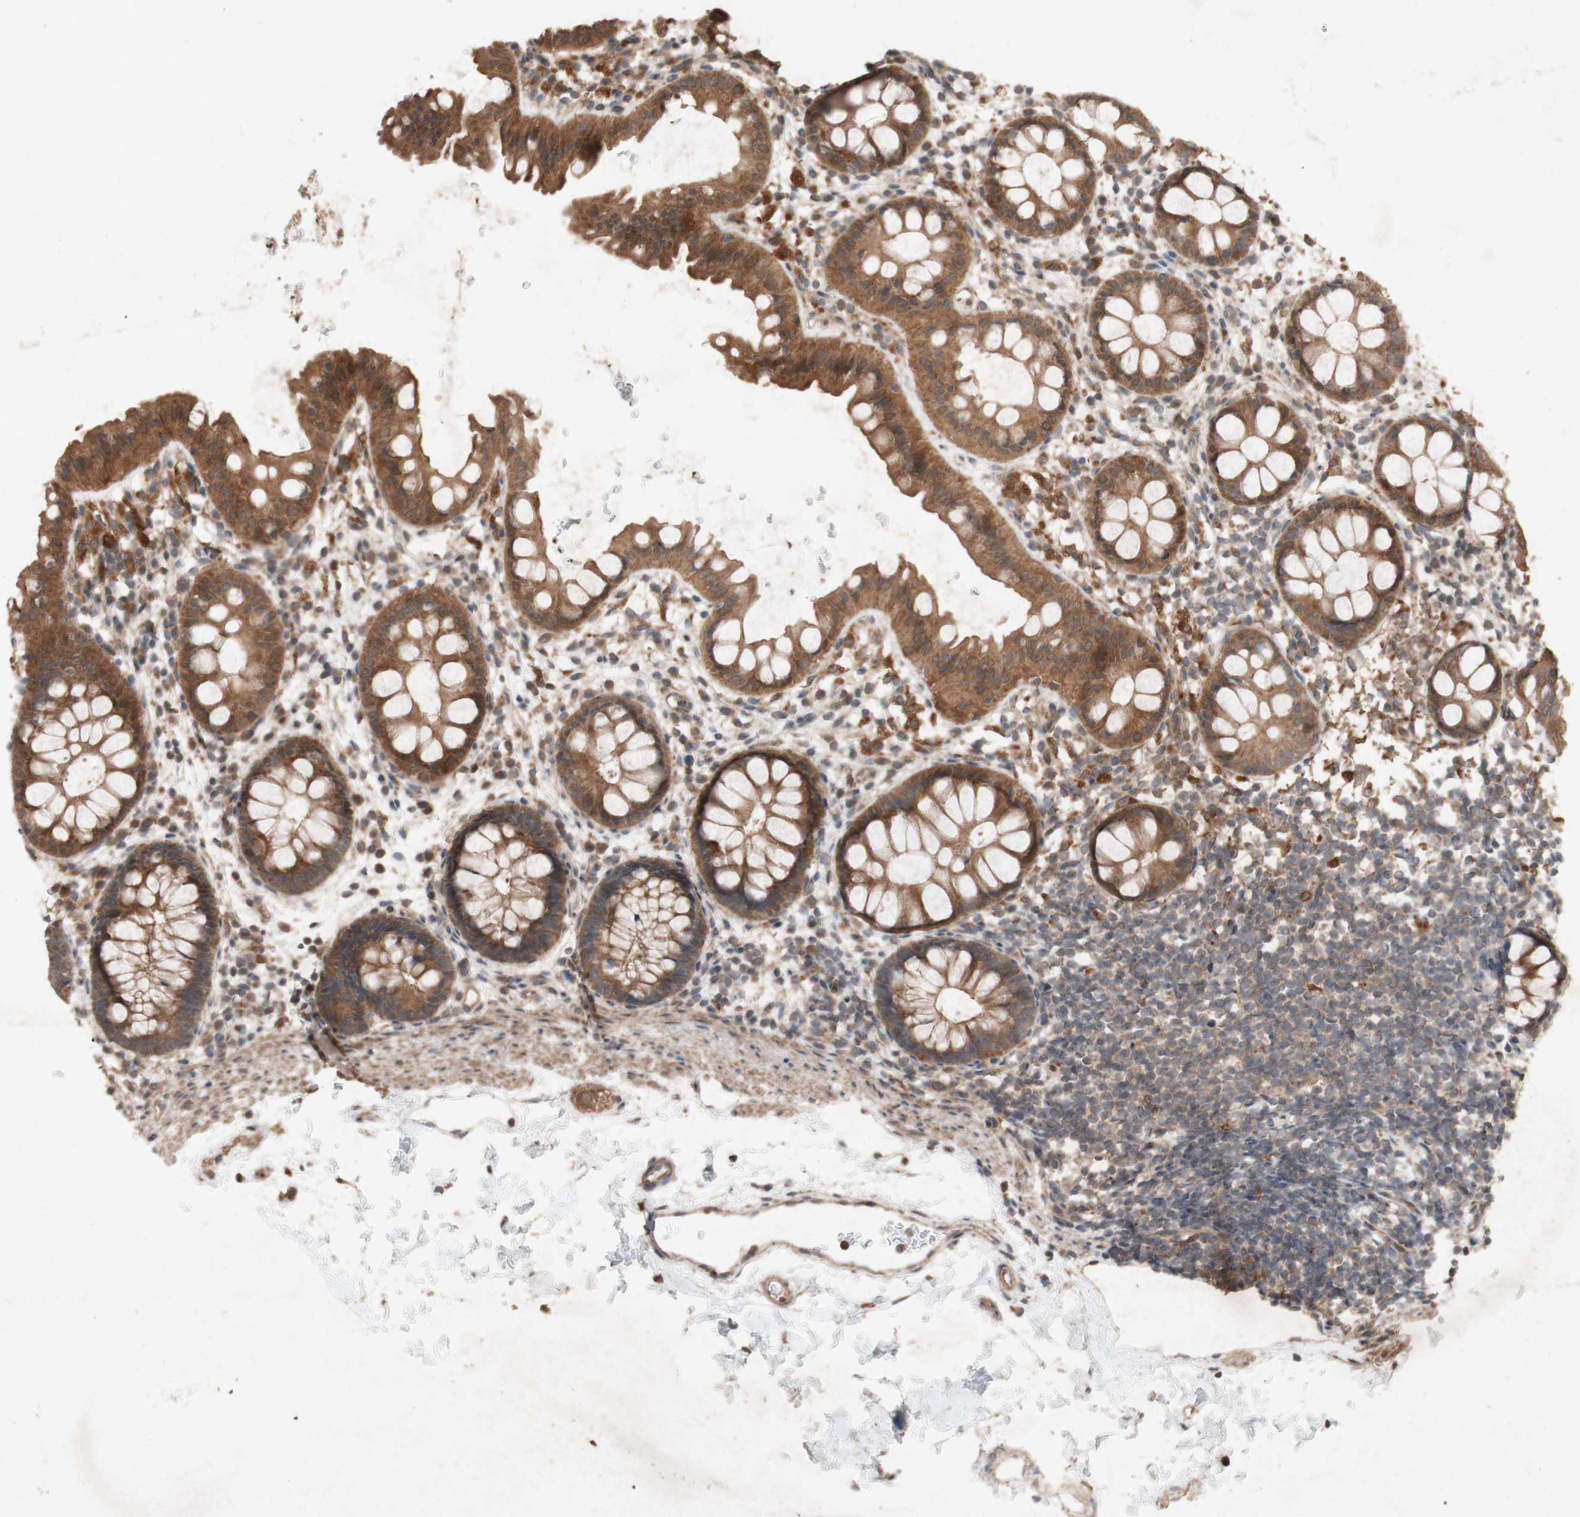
{"staining": {"intensity": "moderate", "quantity": ">75%", "location": "cytoplasmic/membranous"}, "tissue": "rectum", "cell_type": "Glandular cells", "image_type": "normal", "snomed": [{"axis": "morphology", "description": "Normal tissue, NOS"}, {"axis": "topography", "description": "Rectum"}], "caption": "Protein staining reveals moderate cytoplasmic/membranous staining in about >75% of glandular cells in normal rectum. (DAB IHC, brown staining for protein, blue staining for nuclei).", "gene": "ATP6V1F", "patient": {"sex": "female", "age": 24}}